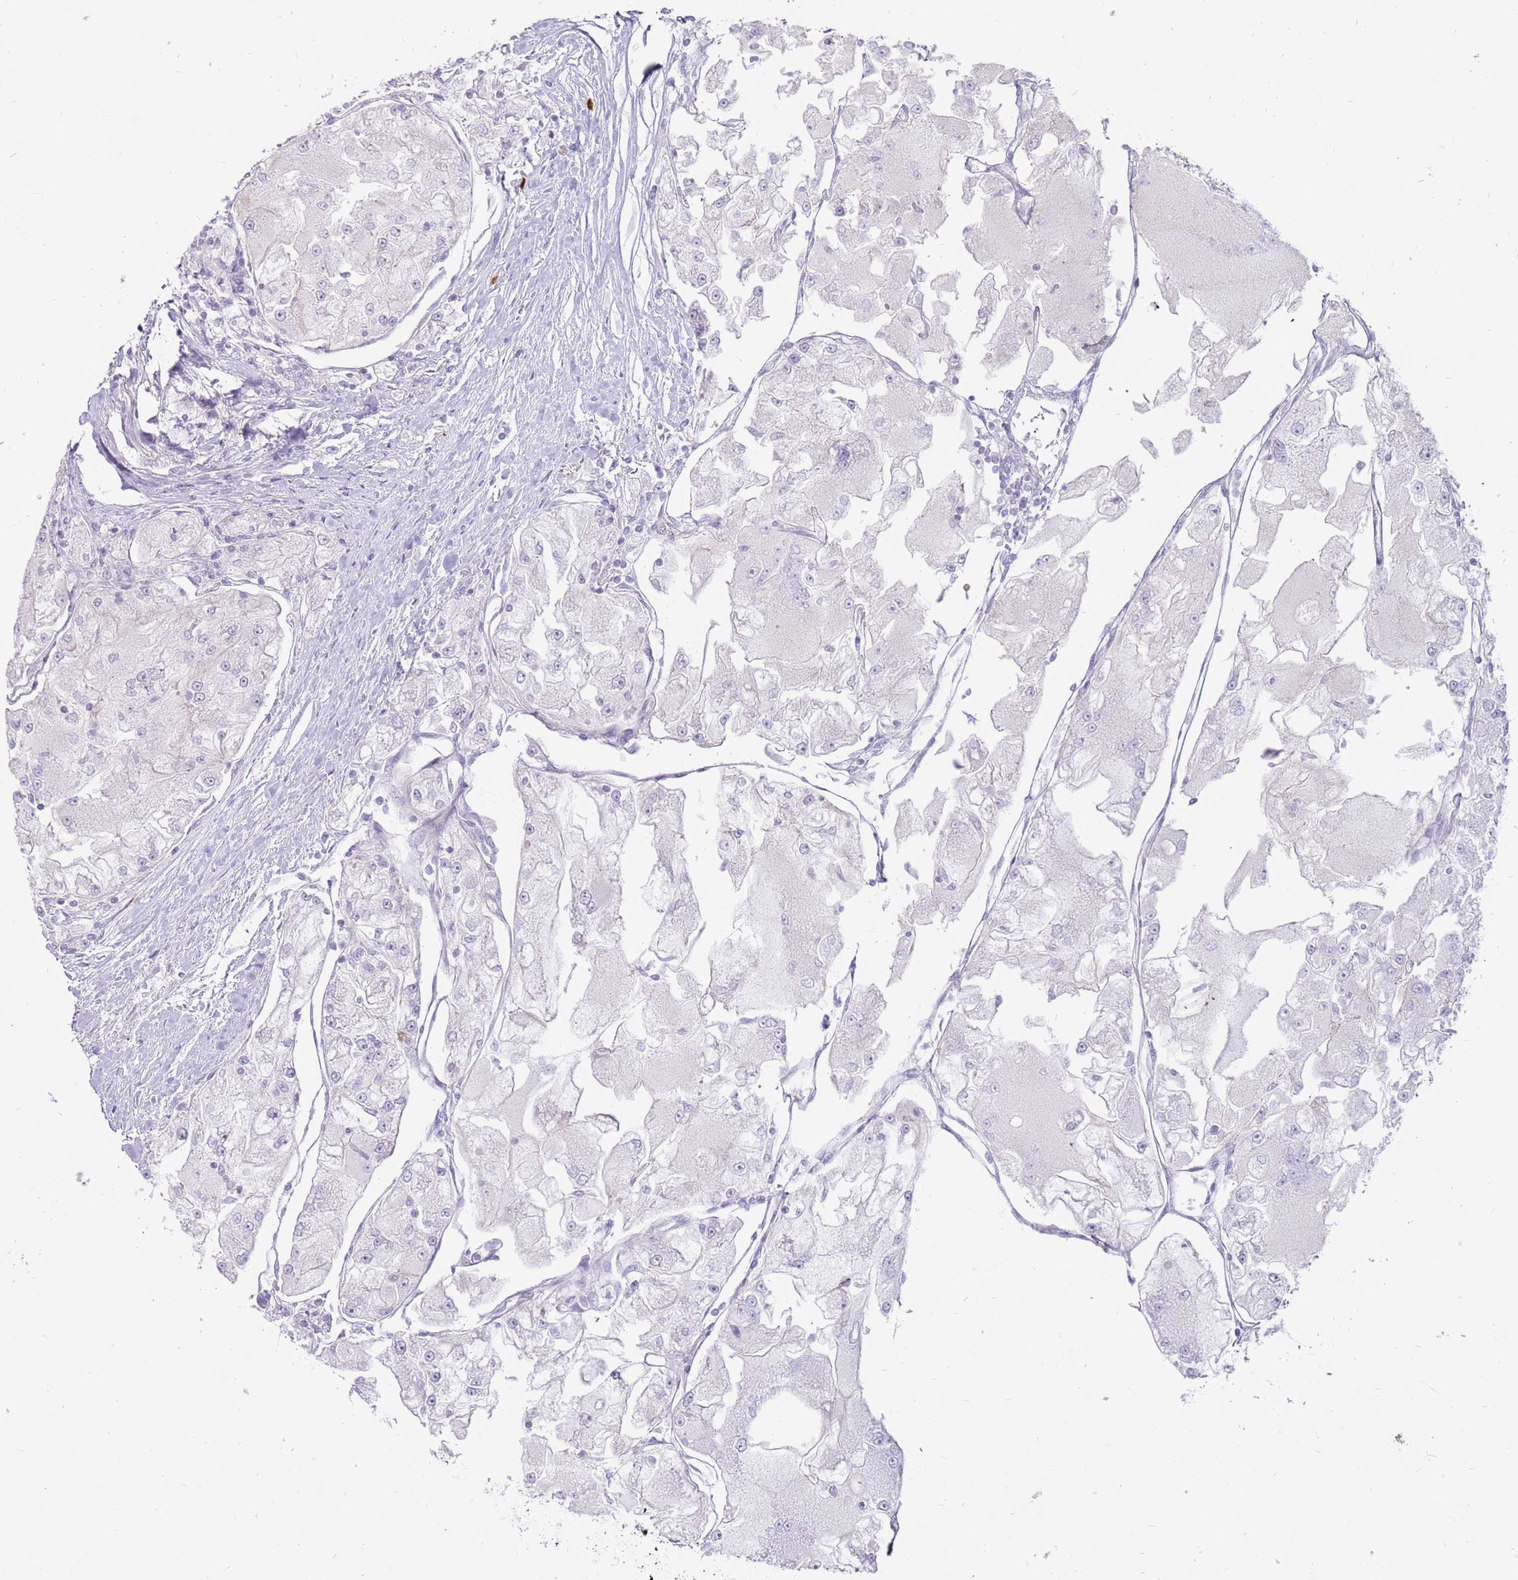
{"staining": {"intensity": "negative", "quantity": "none", "location": "none"}, "tissue": "renal cancer", "cell_type": "Tumor cells", "image_type": "cancer", "snomed": [{"axis": "morphology", "description": "Adenocarcinoma, NOS"}, {"axis": "topography", "description": "Kidney"}], "caption": "A histopathology image of human renal cancer is negative for staining in tumor cells. The staining is performed using DAB brown chromogen with nuclei counter-stained in using hematoxylin.", "gene": "MCUB", "patient": {"sex": "female", "age": 72}}